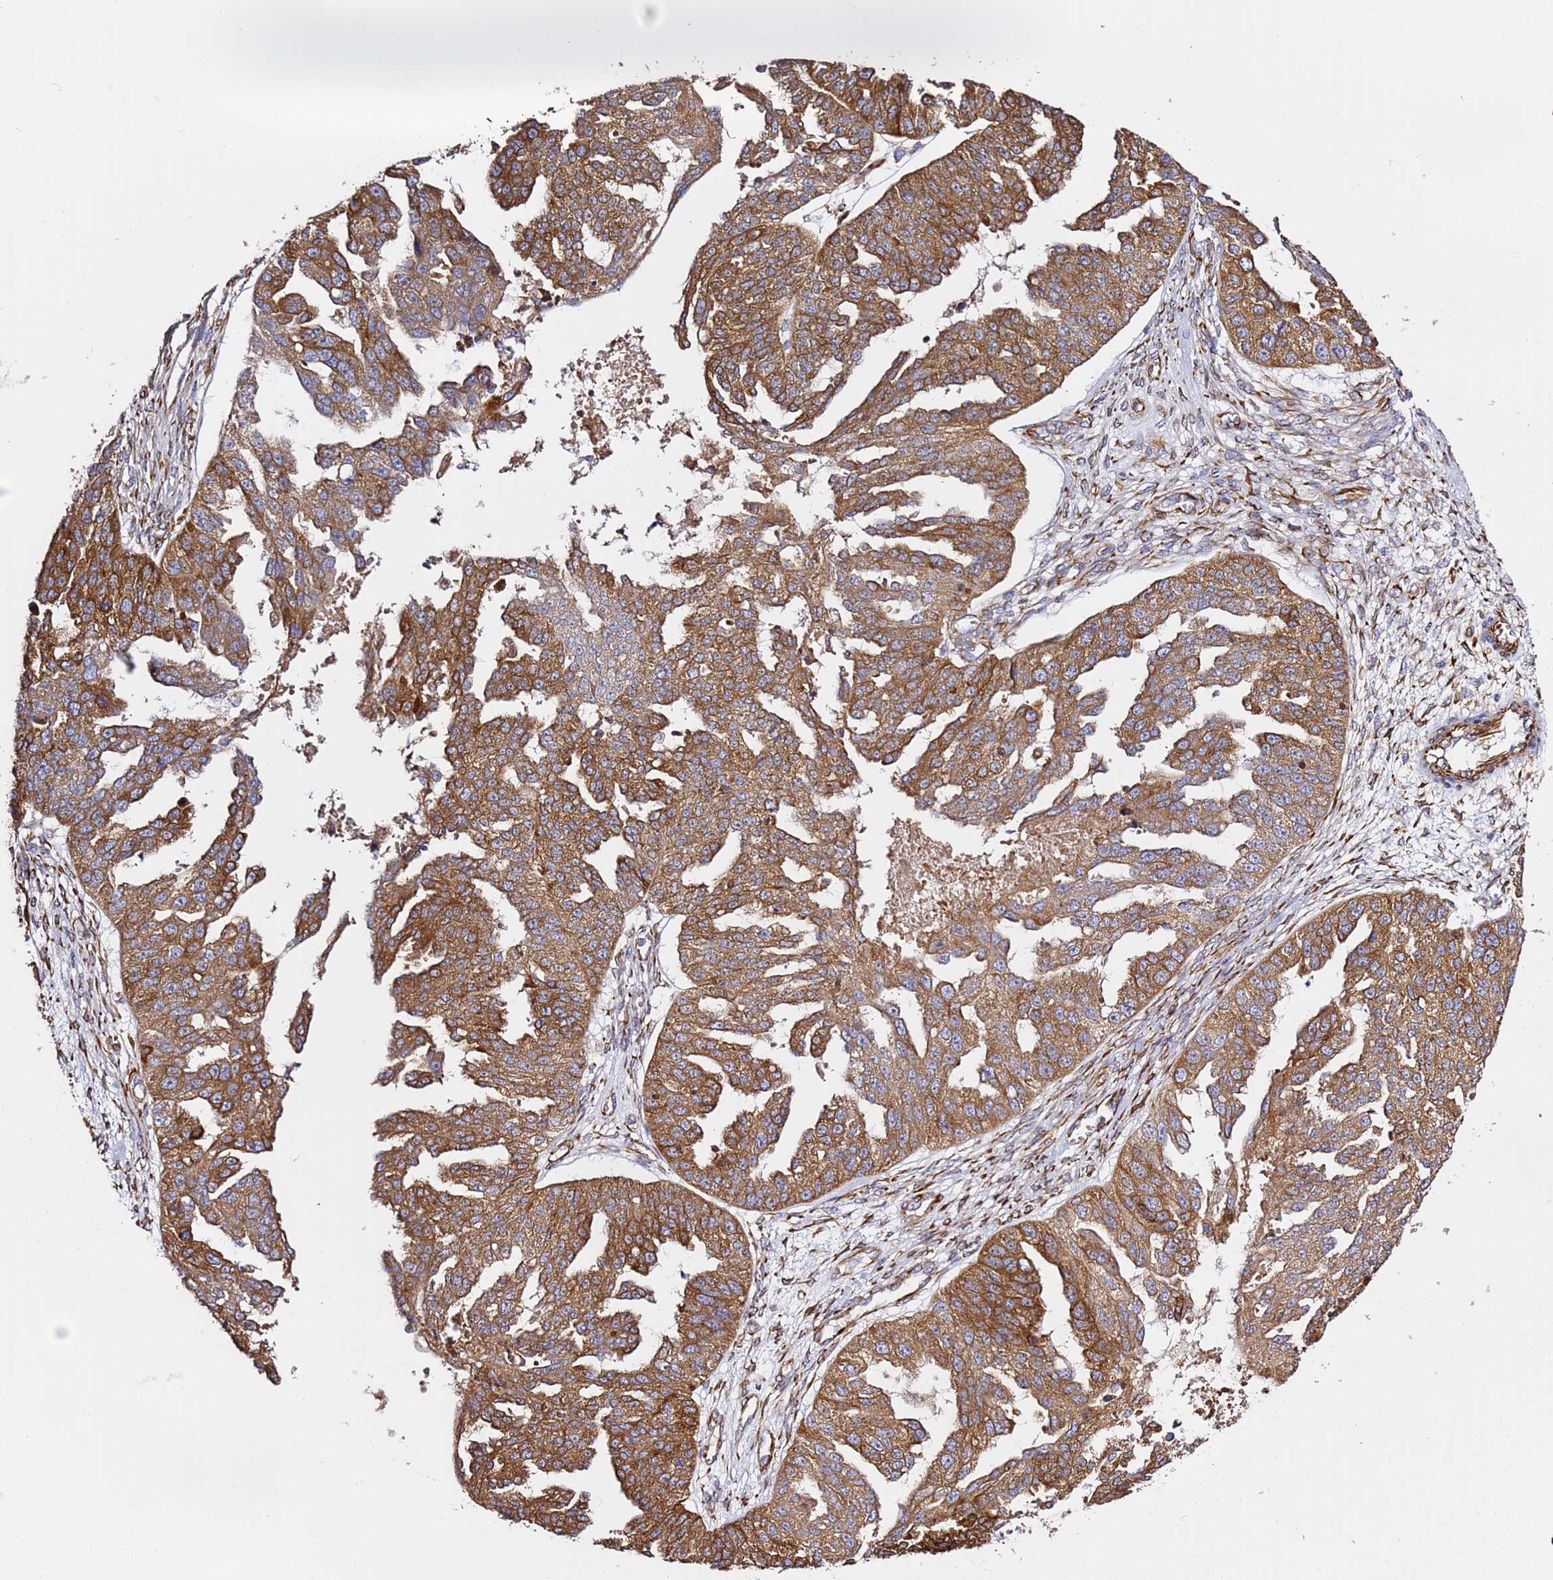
{"staining": {"intensity": "moderate", "quantity": ">75%", "location": "cytoplasmic/membranous"}, "tissue": "ovarian cancer", "cell_type": "Tumor cells", "image_type": "cancer", "snomed": [{"axis": "morphology", "description": "Cystadenocarcinoma, serous, NOS"}, {"axis": "topography", "description": "Ovary"}], "caption": "Ovarian serous cystadenocarcinoma was stained to show a protein in brown. There is medium levels of moderate cytoplasmic/membranous positivity in about >75% of tumor cells. The protein is stained brown, and the nuclei are stained in blue (DAB IHC with brightfield microscopy, high magnification).", "gene": "MRGPRE", "patient": {"sex": "female", "age": 58}}